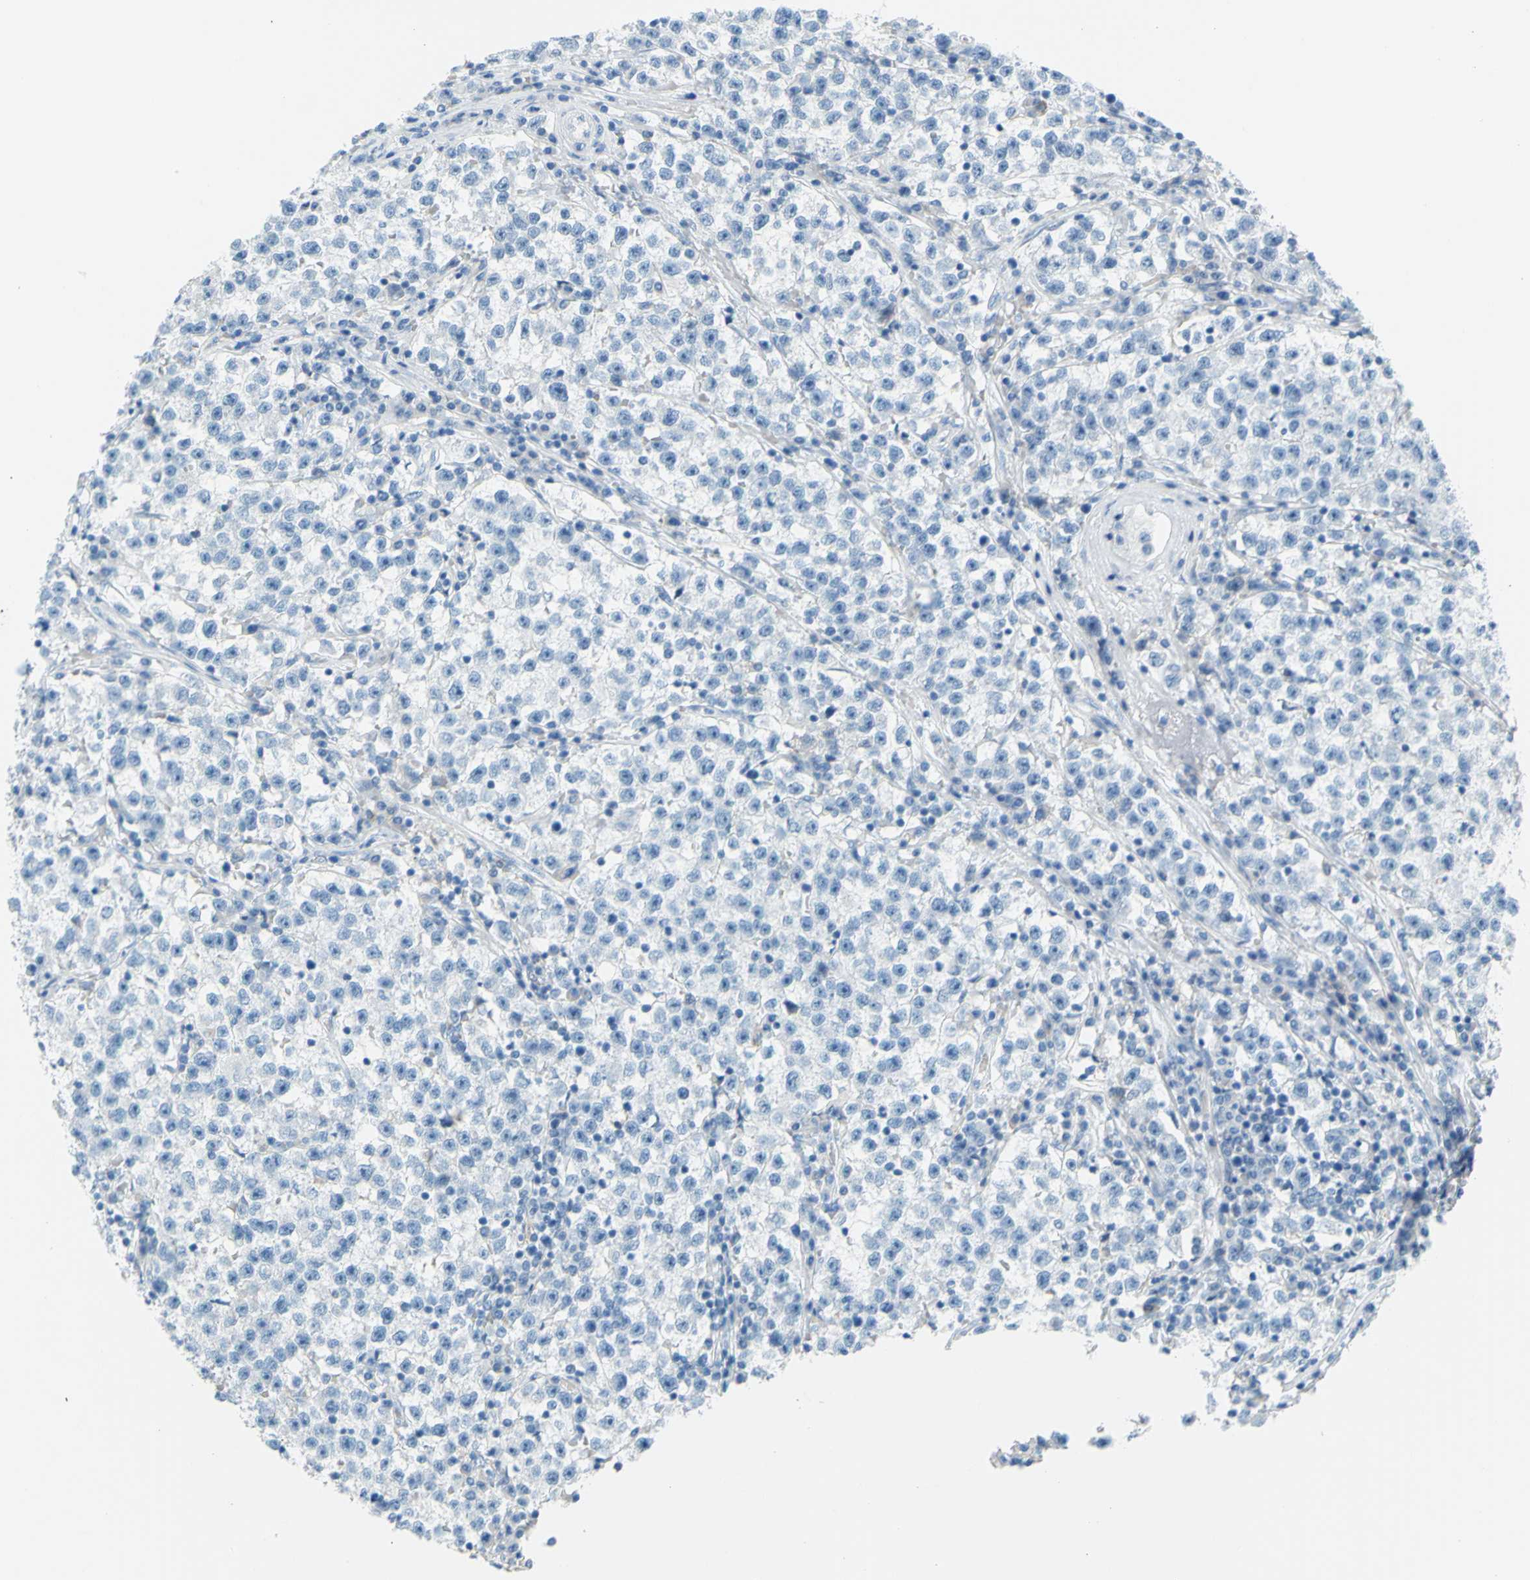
{"staining": {"intensity": "negative", "quantity": "none", "location": "none"}, "tissue": "testis cancer", "cell_type": "Tumor cells", "image_type": "cancer", "snomed": [{"axis": "morphology", "description": "Seminoma, NOS"}, {"axis": "topography", "description": "Testis"}], "caption": "Immunohistochemistry (IHC) of testis cancer reveals no positivity in tumor cells.", "gene": "DCT", "patient": {"sex": "male", "age": 22}}